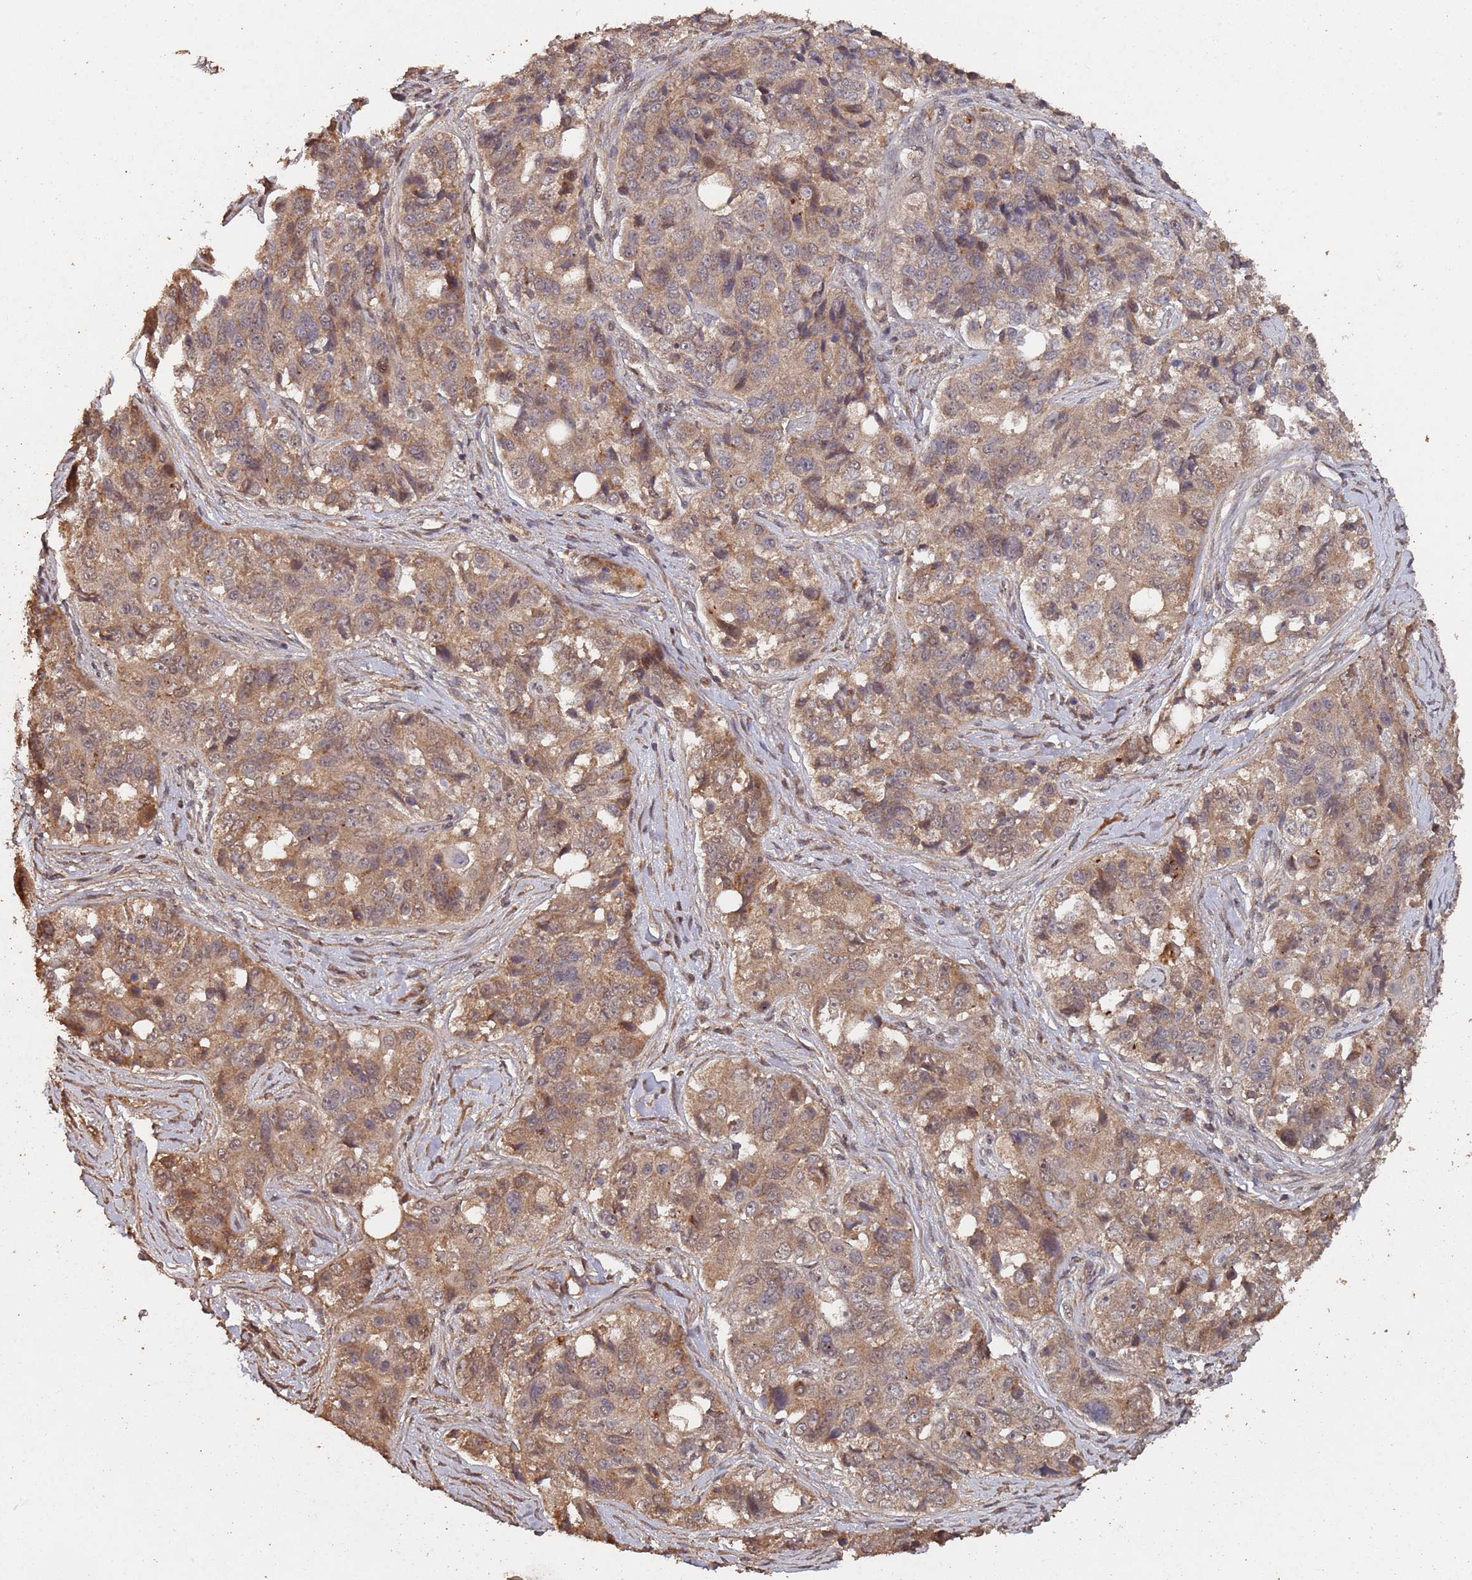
{"staining": {"intensity": "moderate", "quantity": ">75%", "location": "cytoplasmic/membranous"}, "tissue": "ovarian cancer", "cell_type": "Tumor cells", "image_type": "cancer", "snomed": [{"axis": "morphology", "description": "Carcinoma, endometroid"}, {"axis": "topography", "description": "Ovary"}], "caption": "Immunohistochemistry (IHC) of ovarian cancer (endometroid carcinoma) exhibits medium levels of moderate cytoplasmic/membranous expression in about >75% of tumor cells.", "gene": "FRAT1", "patient": {"sex": "female", "age": 51}}